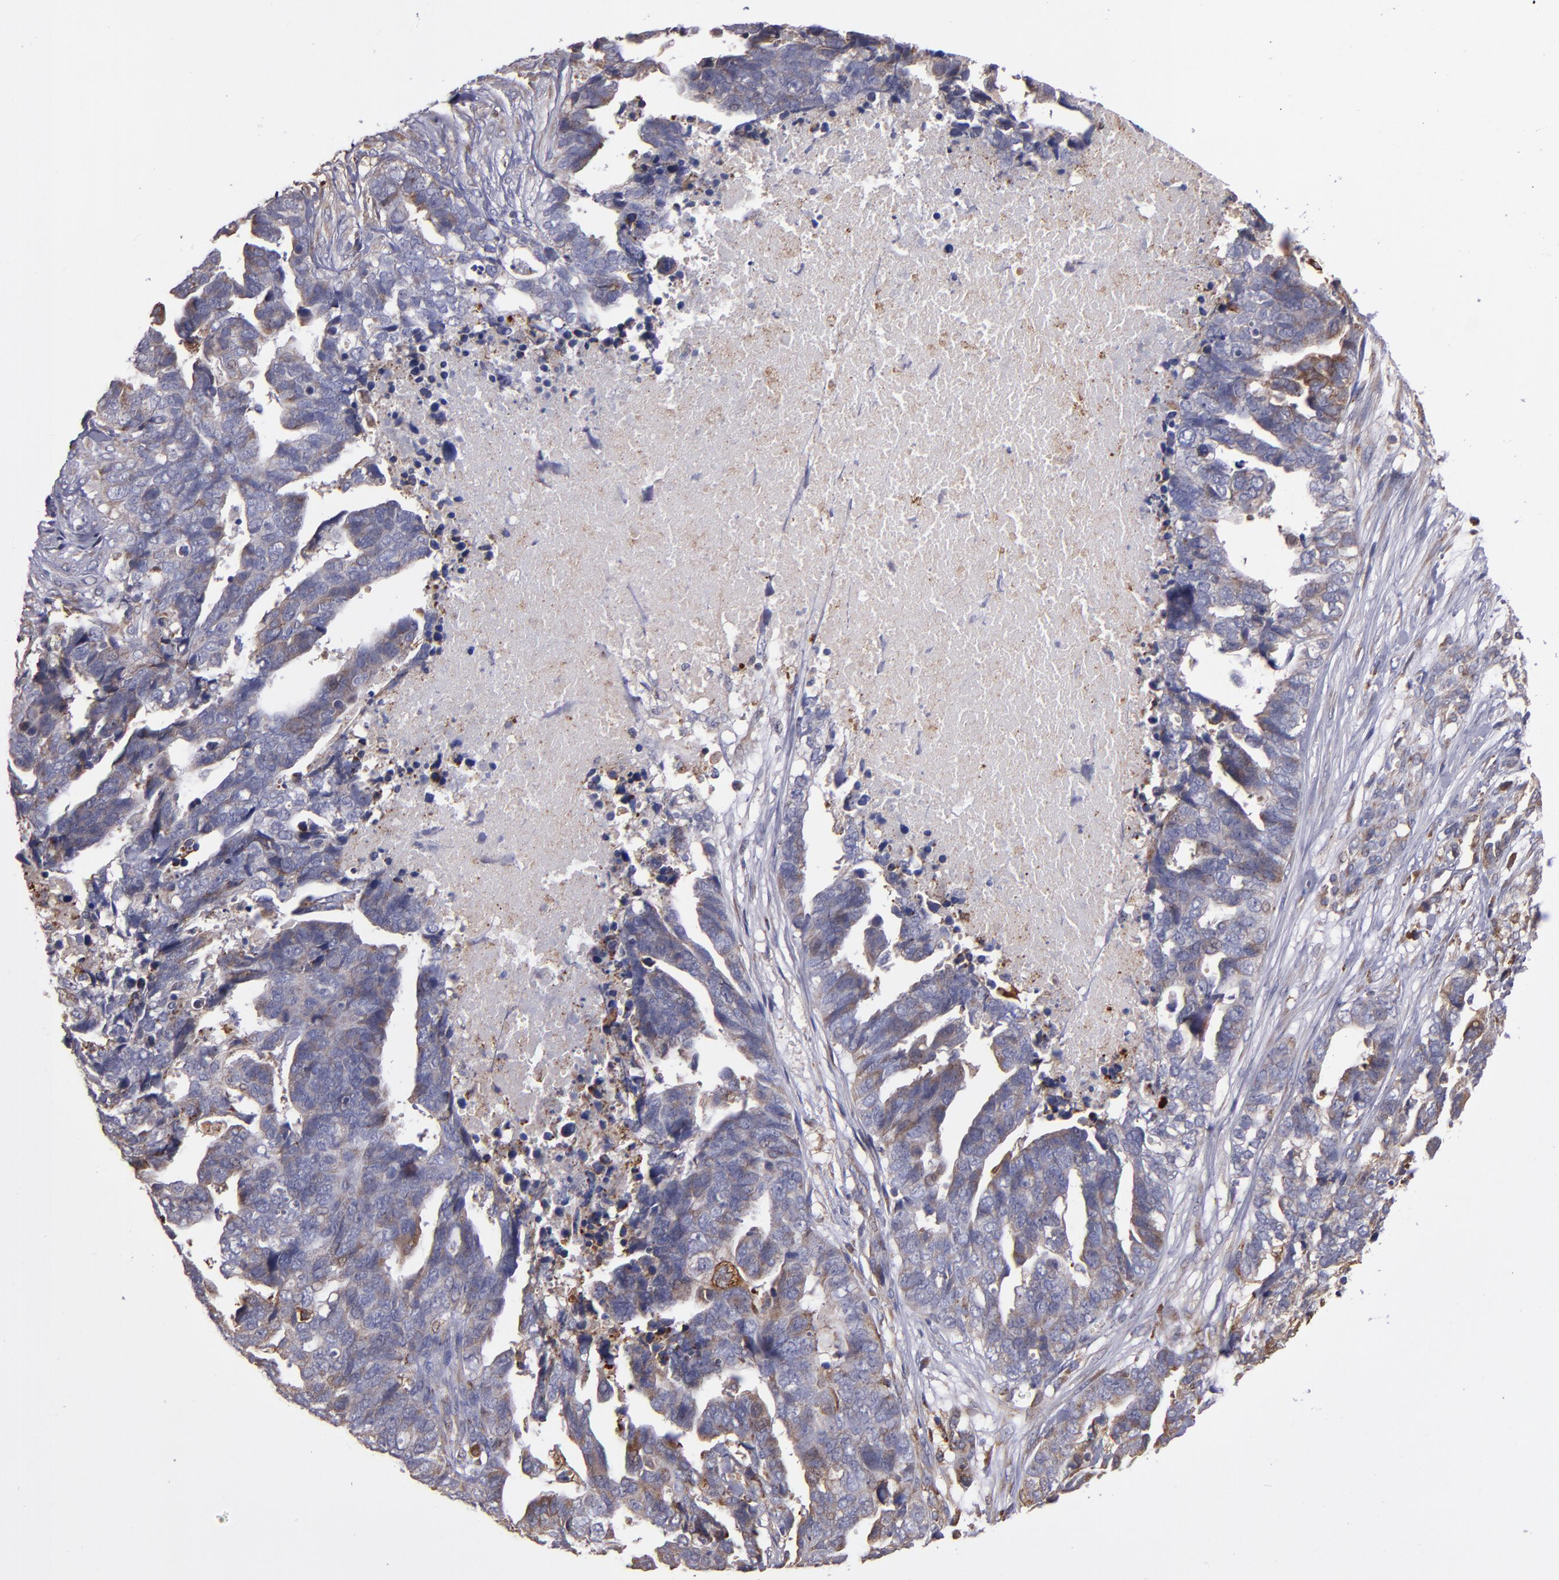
{"staining": {"intensity": "moderate", "quantity": "<25%", "location": "cytoplasmic/membranous"}, "tissue": "ovarian cancer", "cell_type": "Tumor cells", "image_type": "cancer", "snomed": [{"axis": "morphology", "description": "Normal tissue, NOS"}, {"axis": "morphology", "description": "Cystadenocarcinoma, serous, NOS"}, {"axis": "topography", "description": "Fallopian tube"}, {"axis": "topography", "description": "Ovary"}], "caption": "A histopathology image of ovarian cancer (serous cystadenocarcinoma) stained for a protein displays moderate cytoplasmic/membranous brown staining in tumor cells.", "gene": "IFIH1", "patient": {"sex": "female", "age": 56}}